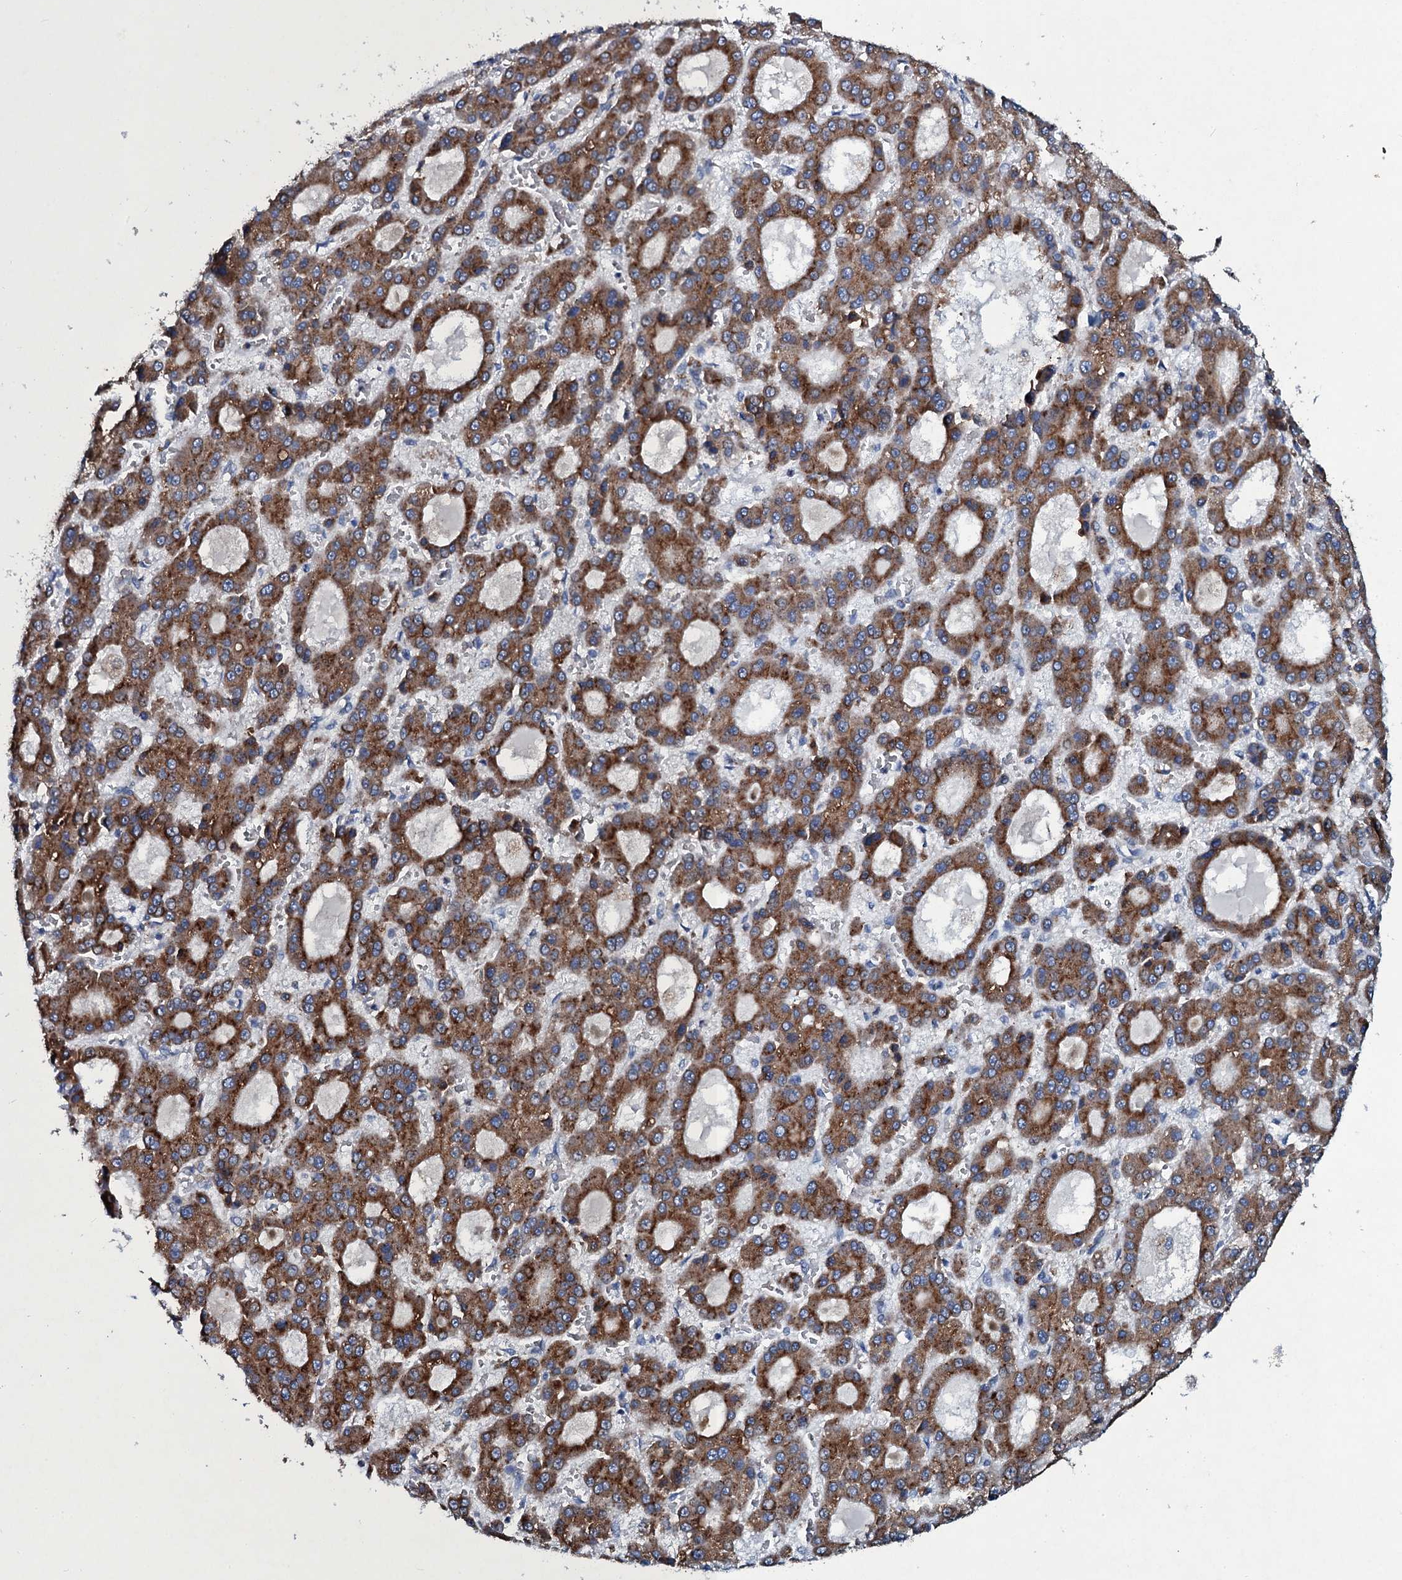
{"staining": {"intensity": "strong", "quantity": ">75%", "location": "cytoplasmic/membranous"}, "tissue": "liver cancer", "cell_type": "Tumor cells", "image_type": "cancer", "snomed": [{"axis": "morphology", "description": "Carcinoma, Hepatocellular, NOS"}, {"axis": "topography", "description": "Liver"}], "caption": "This is a histology image of IHC staining of liver cancer, which shows strong staining in the cytoplasmic/membranous of tumor cells.", "gene": "TPGS2", "patient": {"sex": "male", "age": 70}}